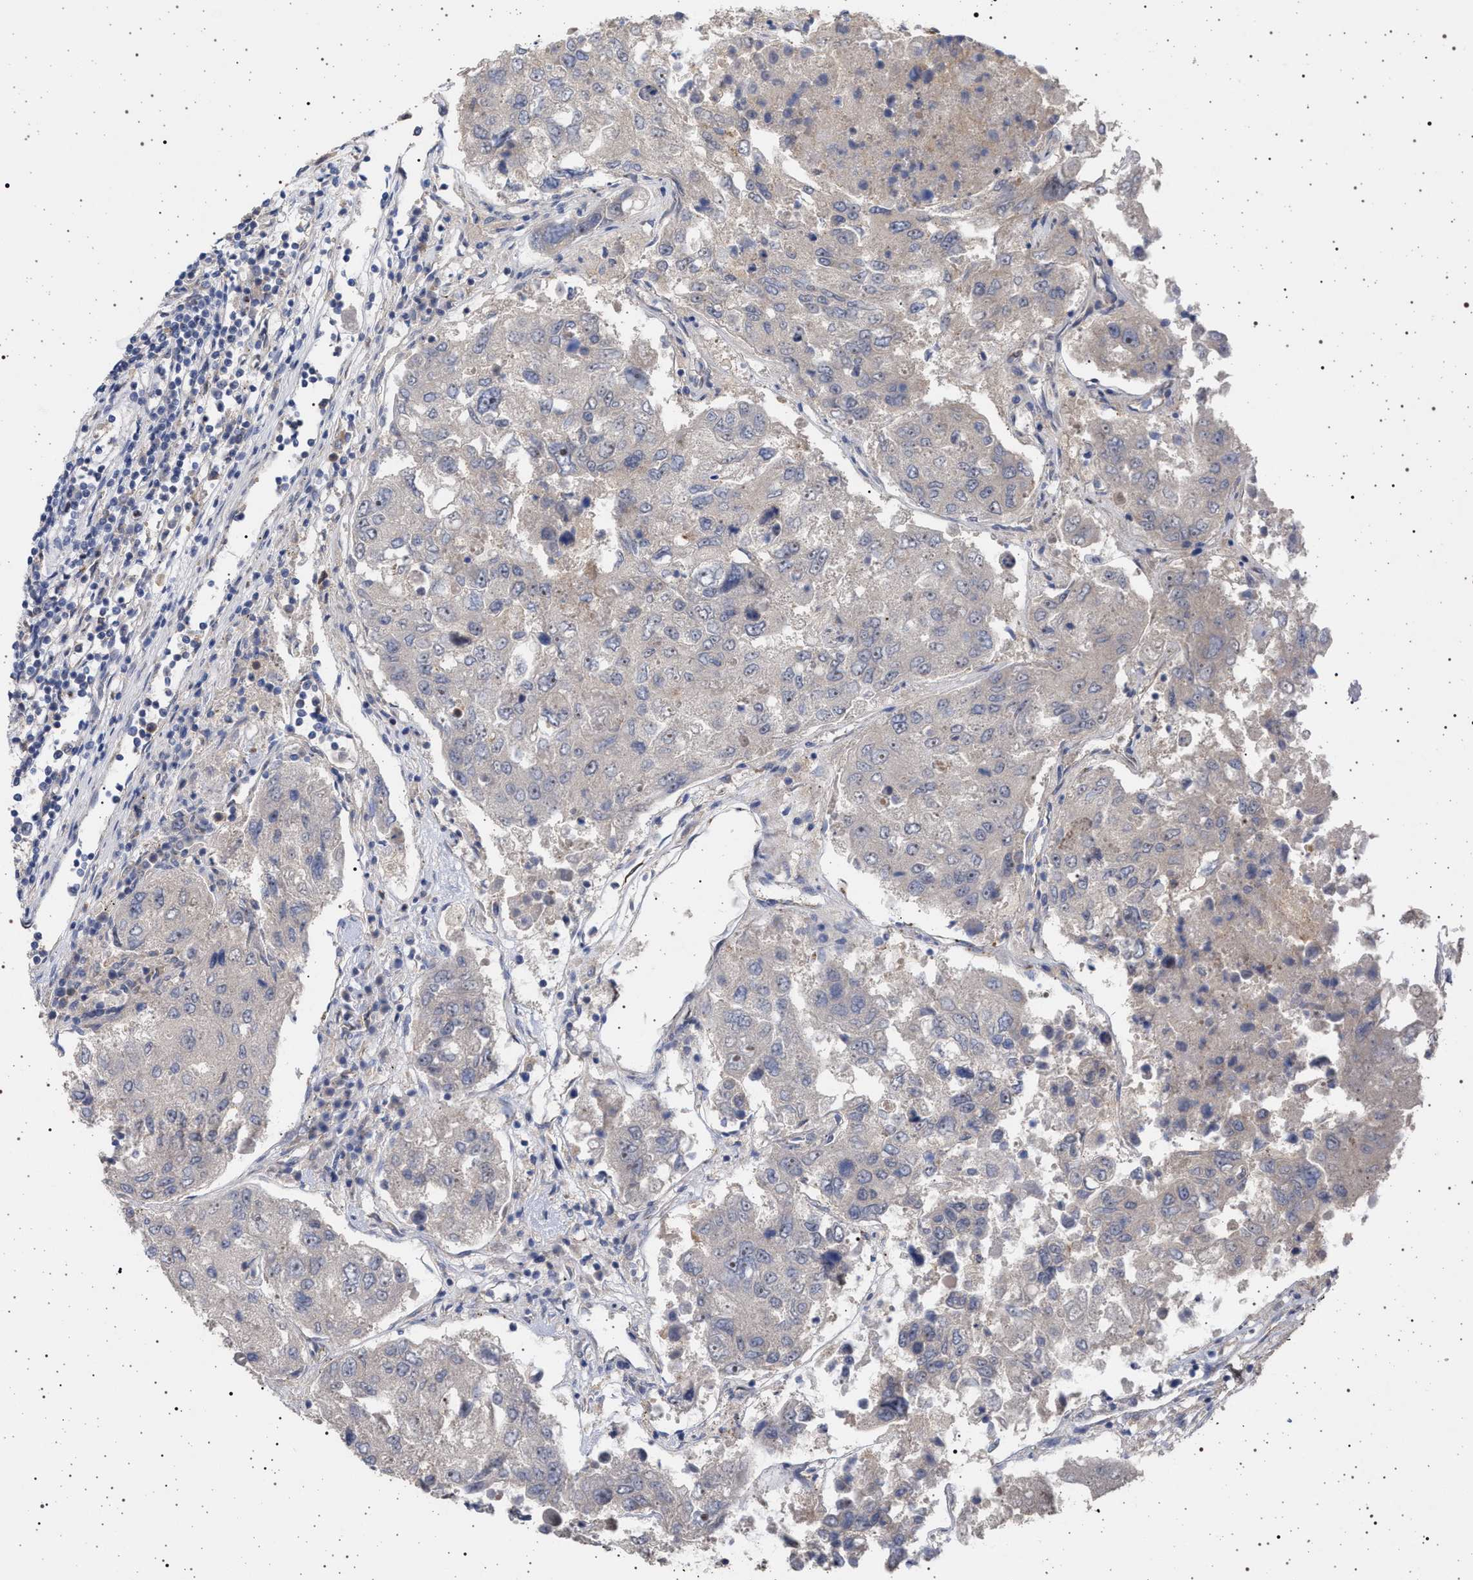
{"staining": {"intensity": "negative", "quantity": "none", "location": "none"}, "tissue": "urothelial cancer", "cell_type": "Tumor cells", "image_type": "cancer", "snomed": [{"axis": "morphology", "description": "Urothelial carcinoma, High grade"}, {"axis": "topography", "description": "Lymph node"}, {"axis": "topography", "description": "Urinary bladder"}], "caption": "High magnification brightfield microscopy of urothelial cancer stained with DAB (brown) and counterstained with hematoxylin (blue): tumor cells show no significant staining.", "gene": "RBM48", "patient": {"sex": "male", "age": 51}}